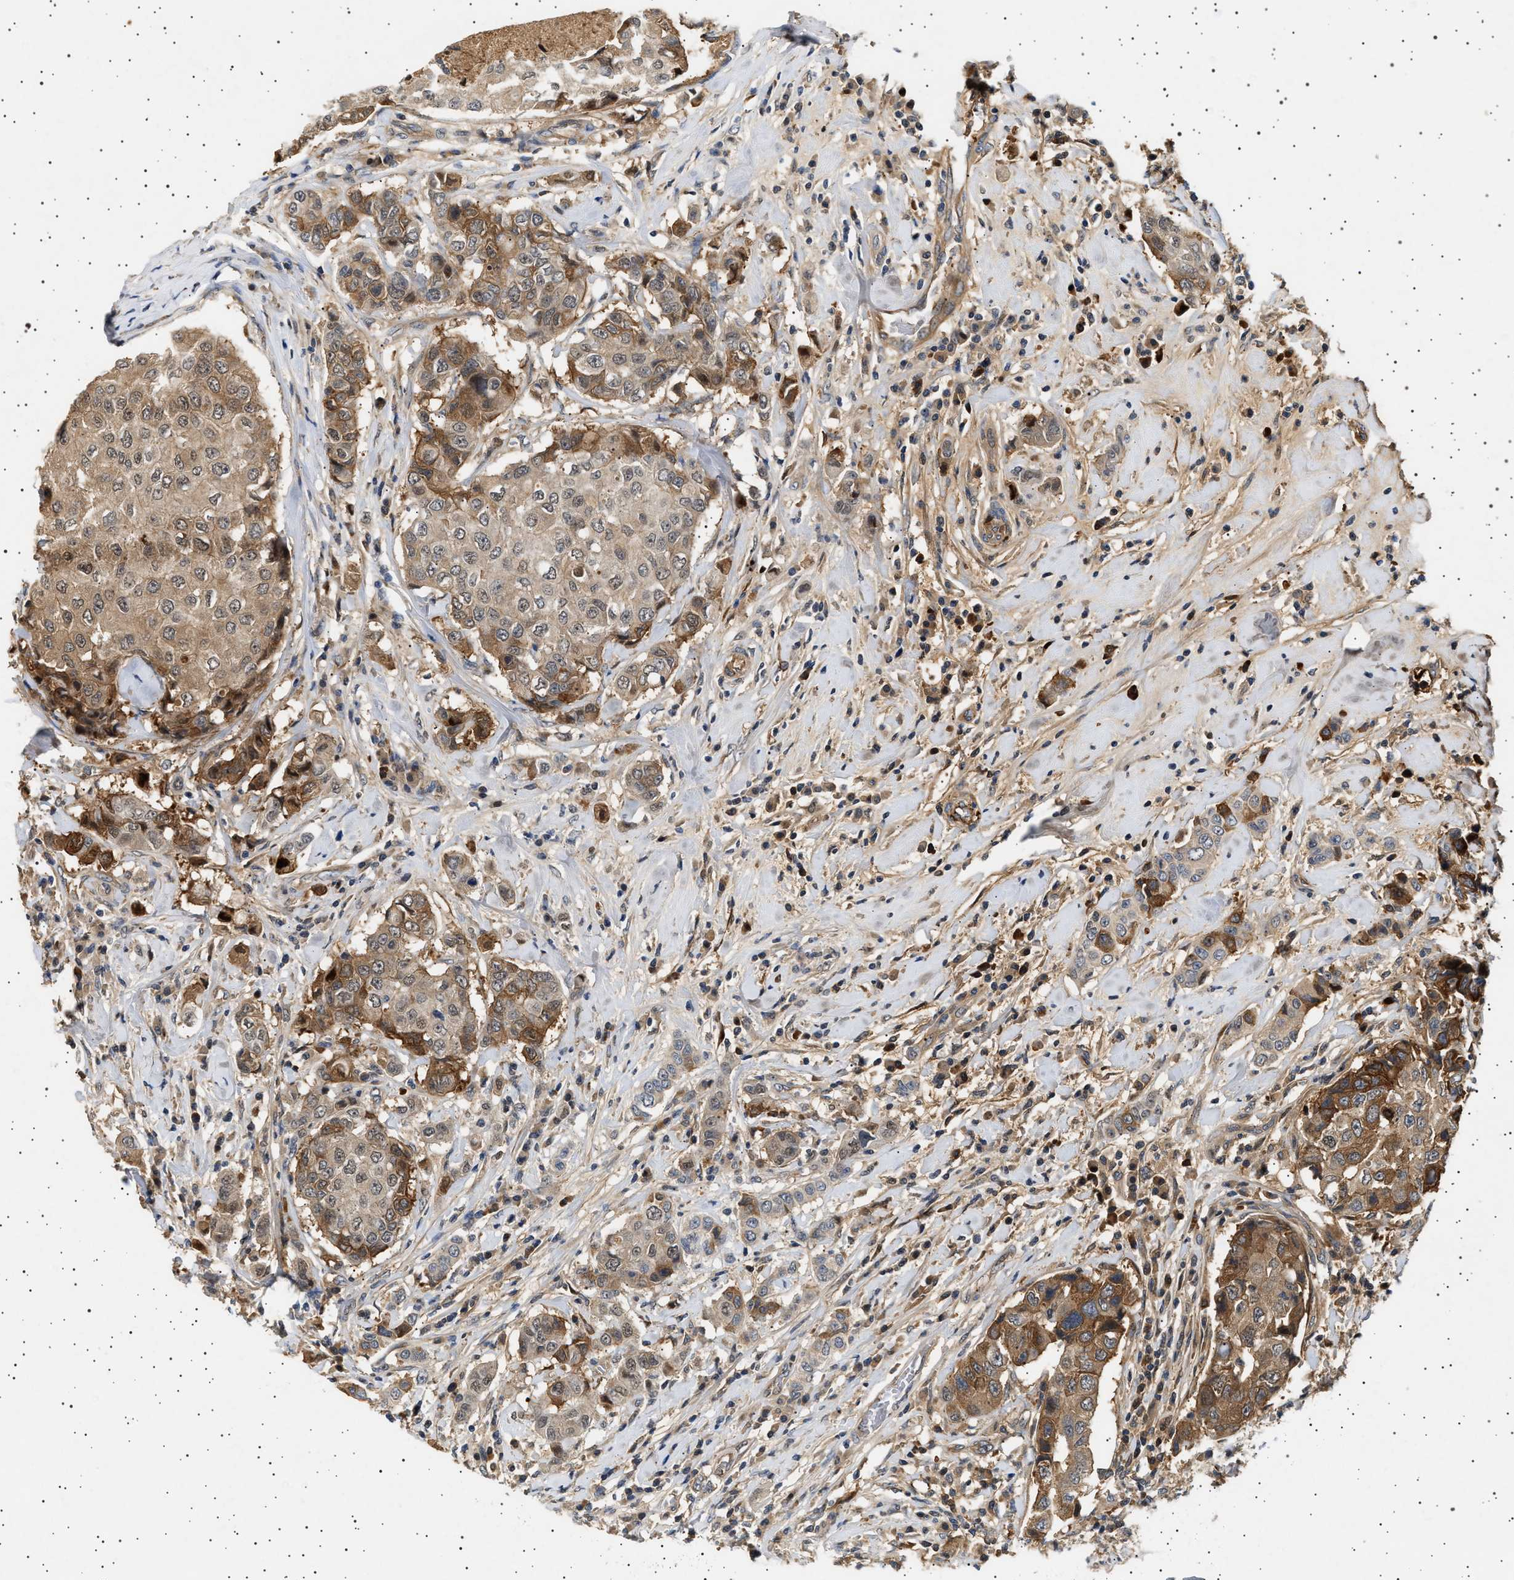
{"staining": {"intensity": "moderate", "quantity": "25%-75%", "location": "cytoplasmic/membranous"}, "tissue": "breast cancer", "cell_type": "Tumor cells", "image_type": "cancer", "snomed": [{"axis": "morphology", "description": "Duct carcinoma"}, {"axis": "topography", "description": "Breast"}], "caption": "A brown stain shows moderate cytoplasmic/membranous positivity of a protein in intraductal carcinoma (breast) tumor cells.", "gene": "FICD", "patient": {"sex": "female", "age": 27}}